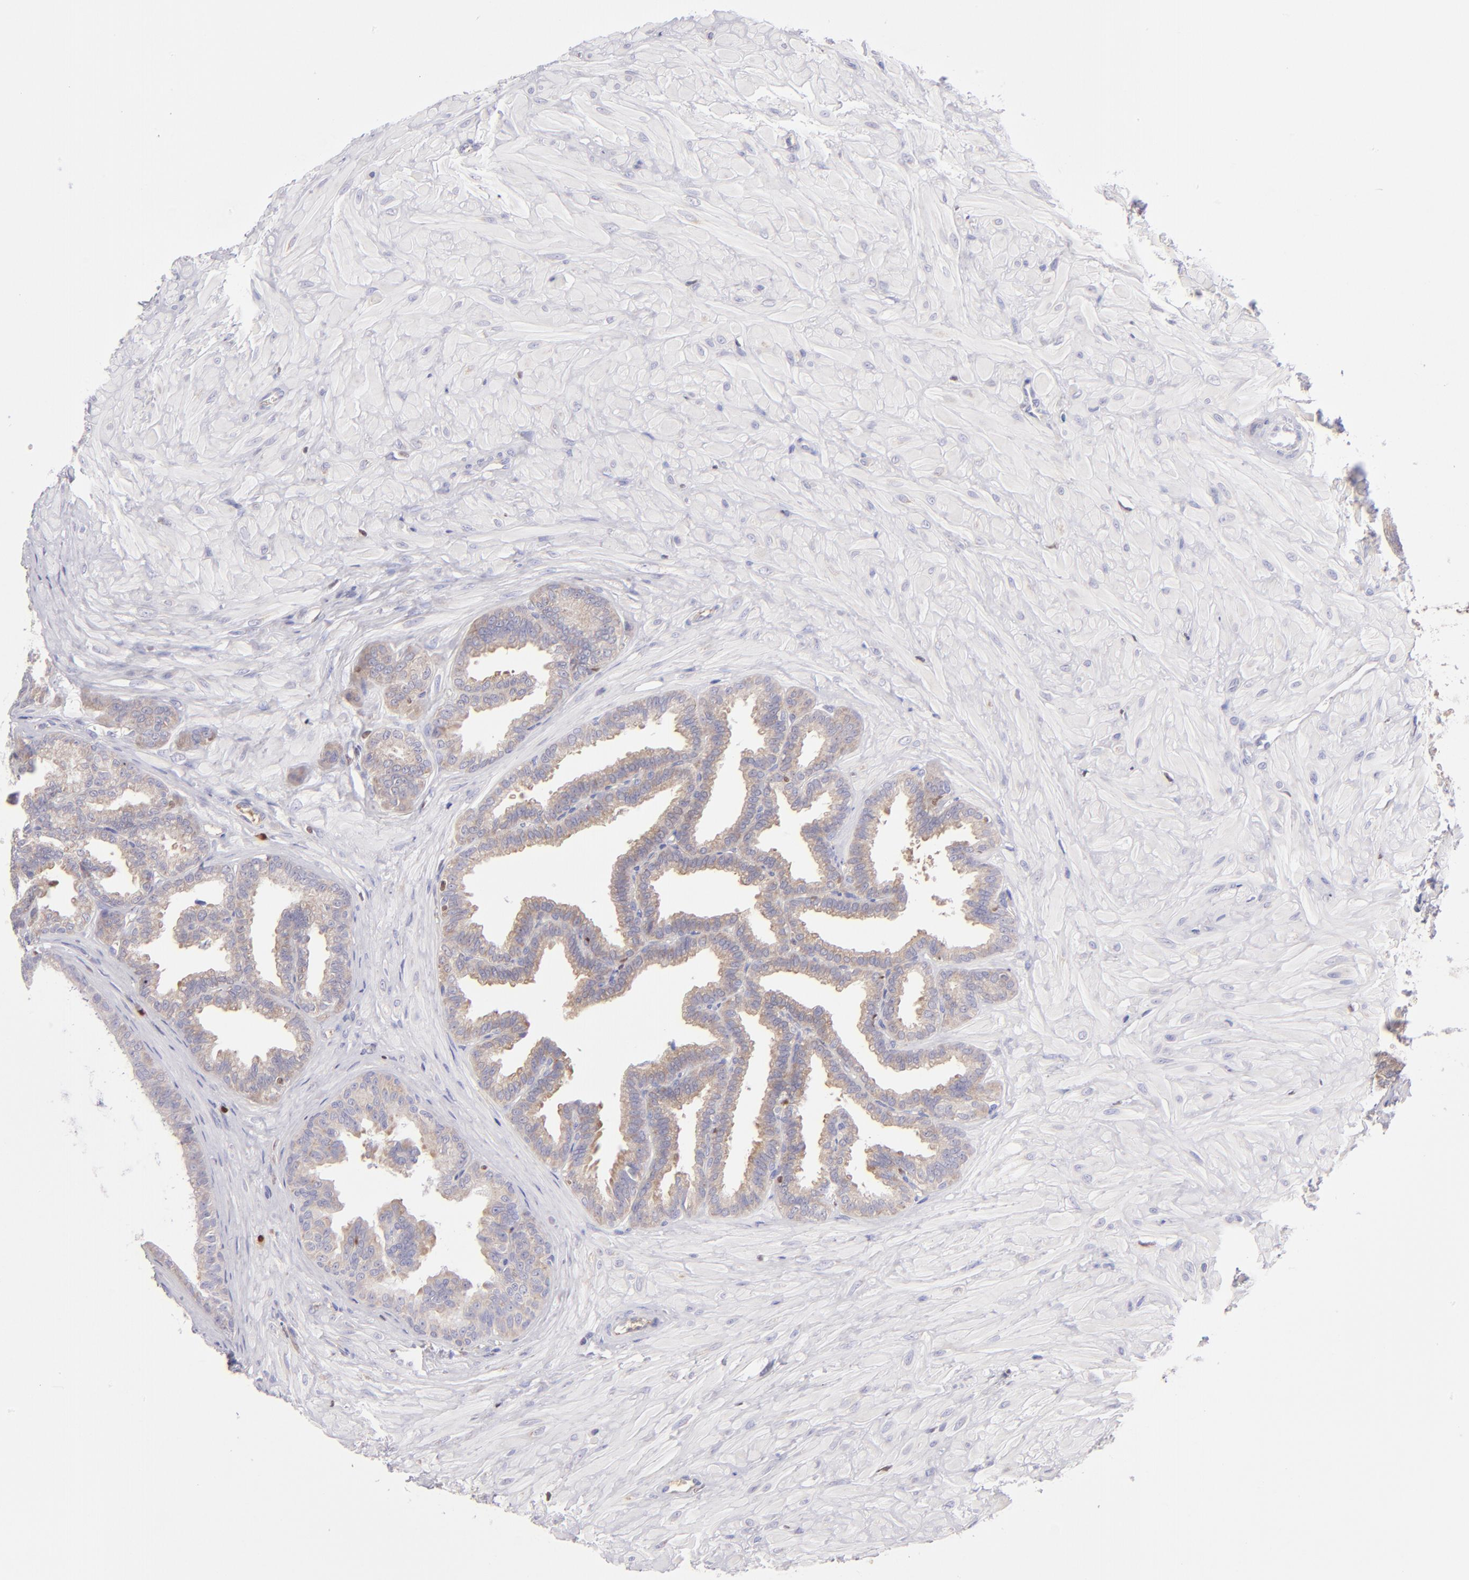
{"staining": {"intensity": "moderate", "quantity": ">75%", "location": "cytoplasmic/membranous"}, "tissue": "seminal vesicle", "cell_type": "Glandular cells", "image_type": "normal", "snomed": [{"axis": "morphology", "description": "Normal tissue, NOS"}, {"axis": "topography", "description": "Seminal veicle"}], "caption": "The micrograph displays staining of benign seminal vesicle, revealing moderate cytoplasmic/membranous protein staining (brown color) within glandular cells.", "gene": "IRF8", "patient": {"sex": "male", "age": 26}}